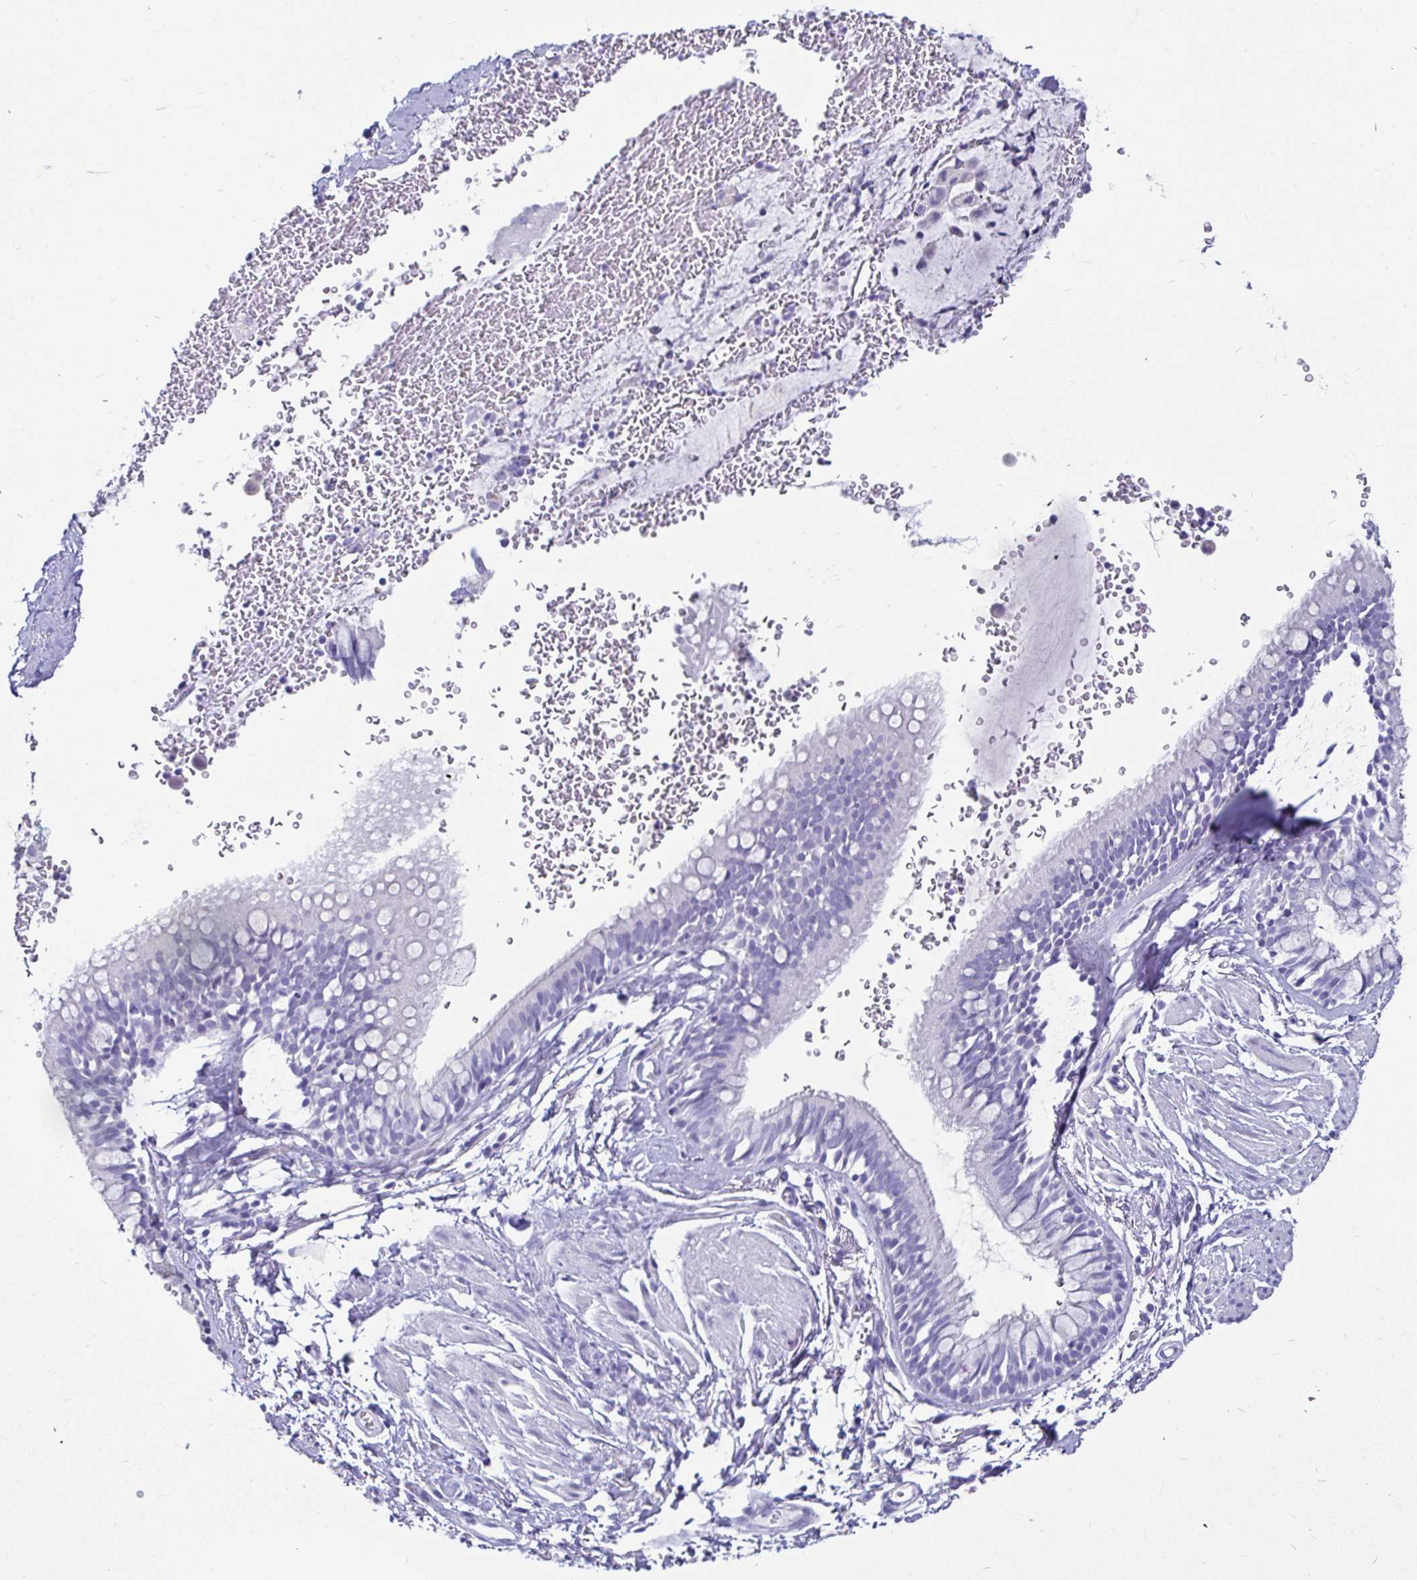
{"staining": {"intensity": "negative", "quantity": "none", "location": "none"}, "tissue": "adipose tissue", "cell_type": "Adipocytes", "image_type": "normal", "snomed": [{"axis": "morphology", "description": "Normal tissue, NOS"}, {"axis": "topography", "description": "Lymph node"}, {"axis": "topography", "description": "Cartilage tissue"}, {"axis": "topography", "description": "Bronchus"}], "caption": "Immunohistochemistry (IHC) image of normal adipose tissue: human adipose tissue stained with DAB demonstrates no significant protein positivity in adipocytes. Brightfield microscopy of IHC stained with DAB (3,3'-diaminobenzidine) (brown) and hematoxylin (blue), captured at high magnification.", "gene": "ZPBP2", "patient": {"sex": "female", "age": 70}}